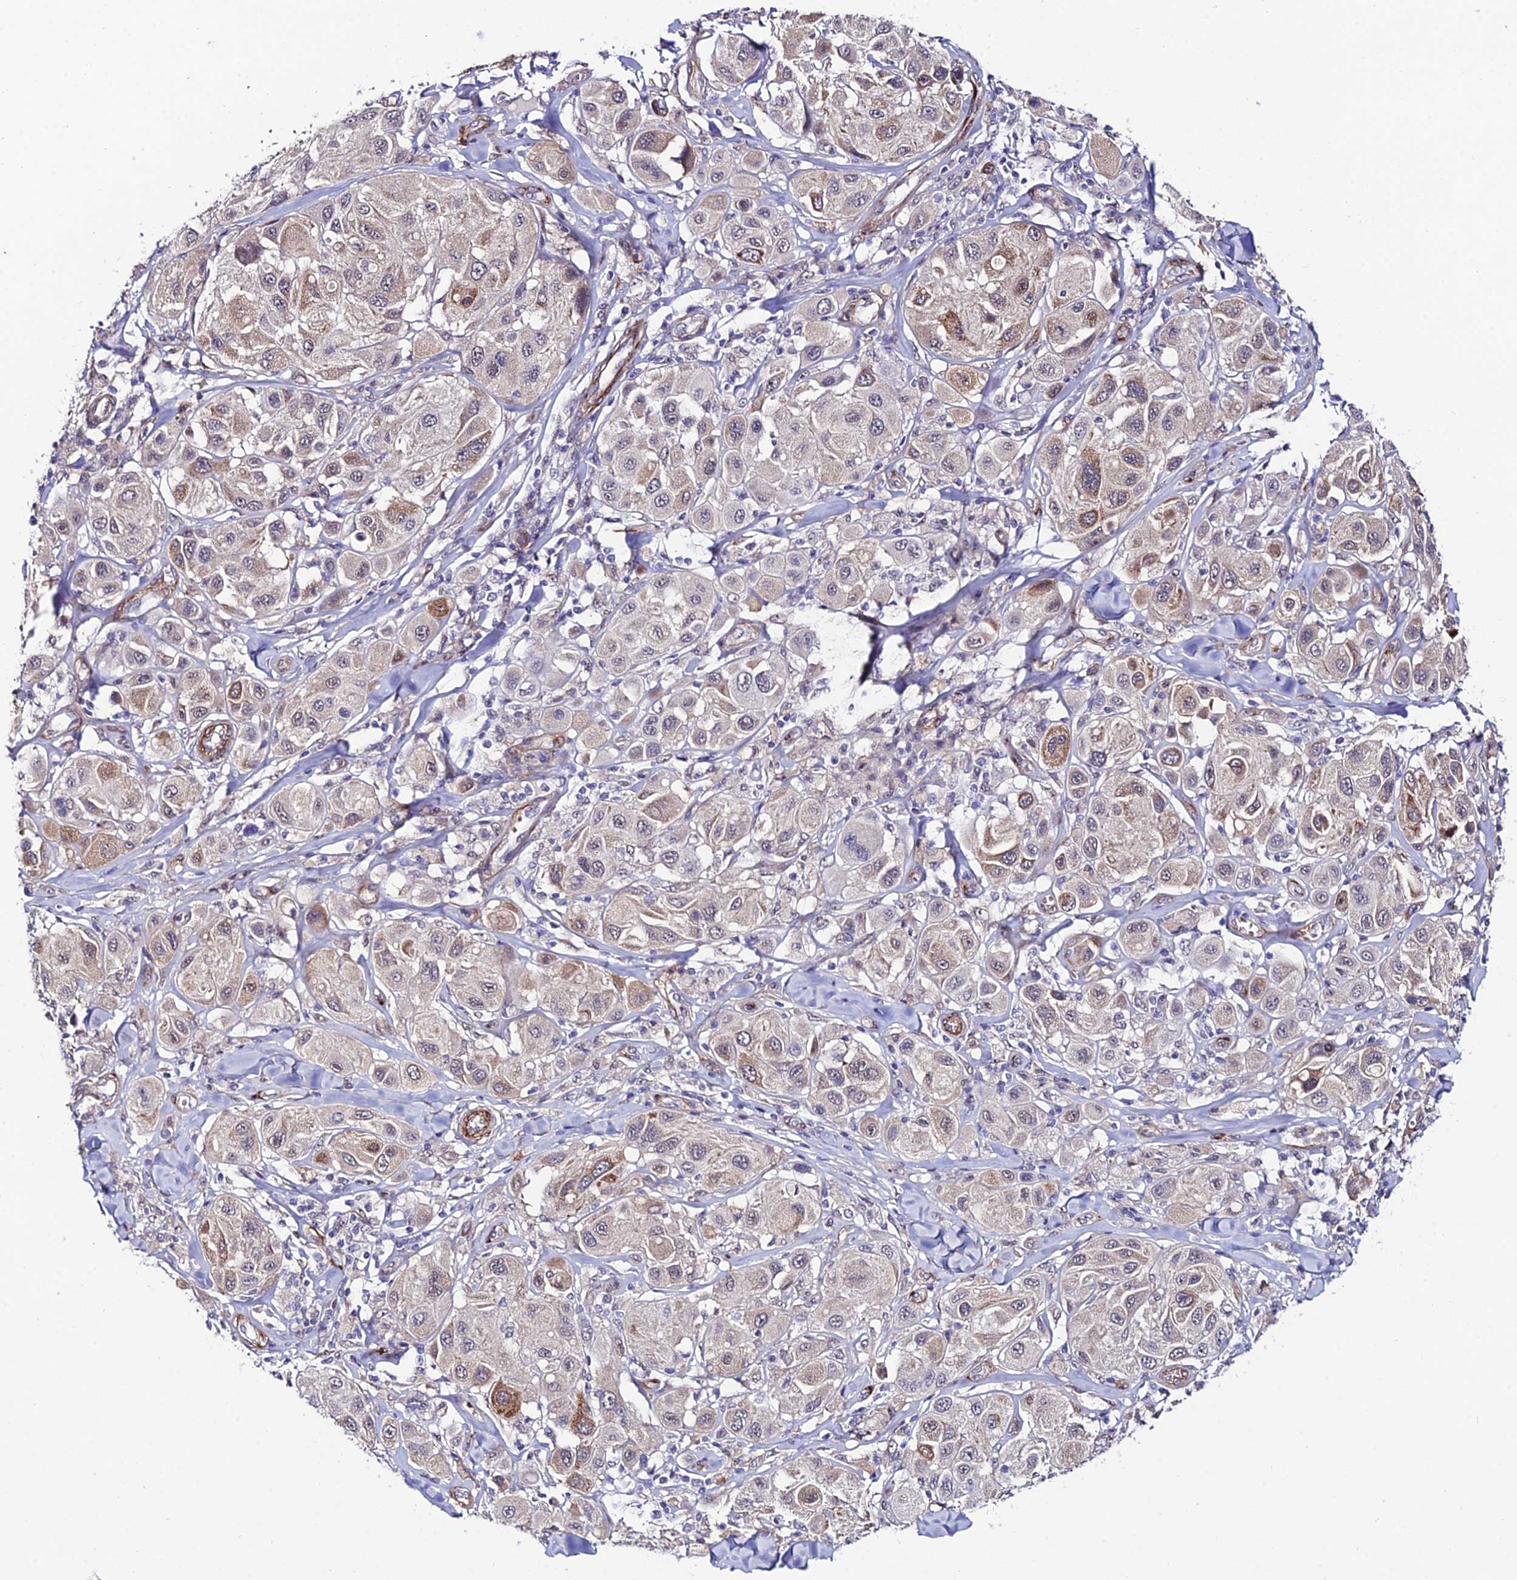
{"staining": {"intensity": "moderate", "quantity": "<25%", "location": "cytoplasmic/membranous"}, "tissue": "melanoma", "cell_type": "Tumor cells", "image_type": "cancer", "snomed": [{"axis": "morphology", "description": "Malignant melanoma, Metastatic site"}, {"axis": "topography", "description": "Skin"}], "caption": "Brown immunohistochemical staining in human melanoma shows moderate cytoplasmic/membranous expression in approximately <25% of tumor cells.", "gene": "SYT15", "patient": {"sex": "male", "age": 41}}